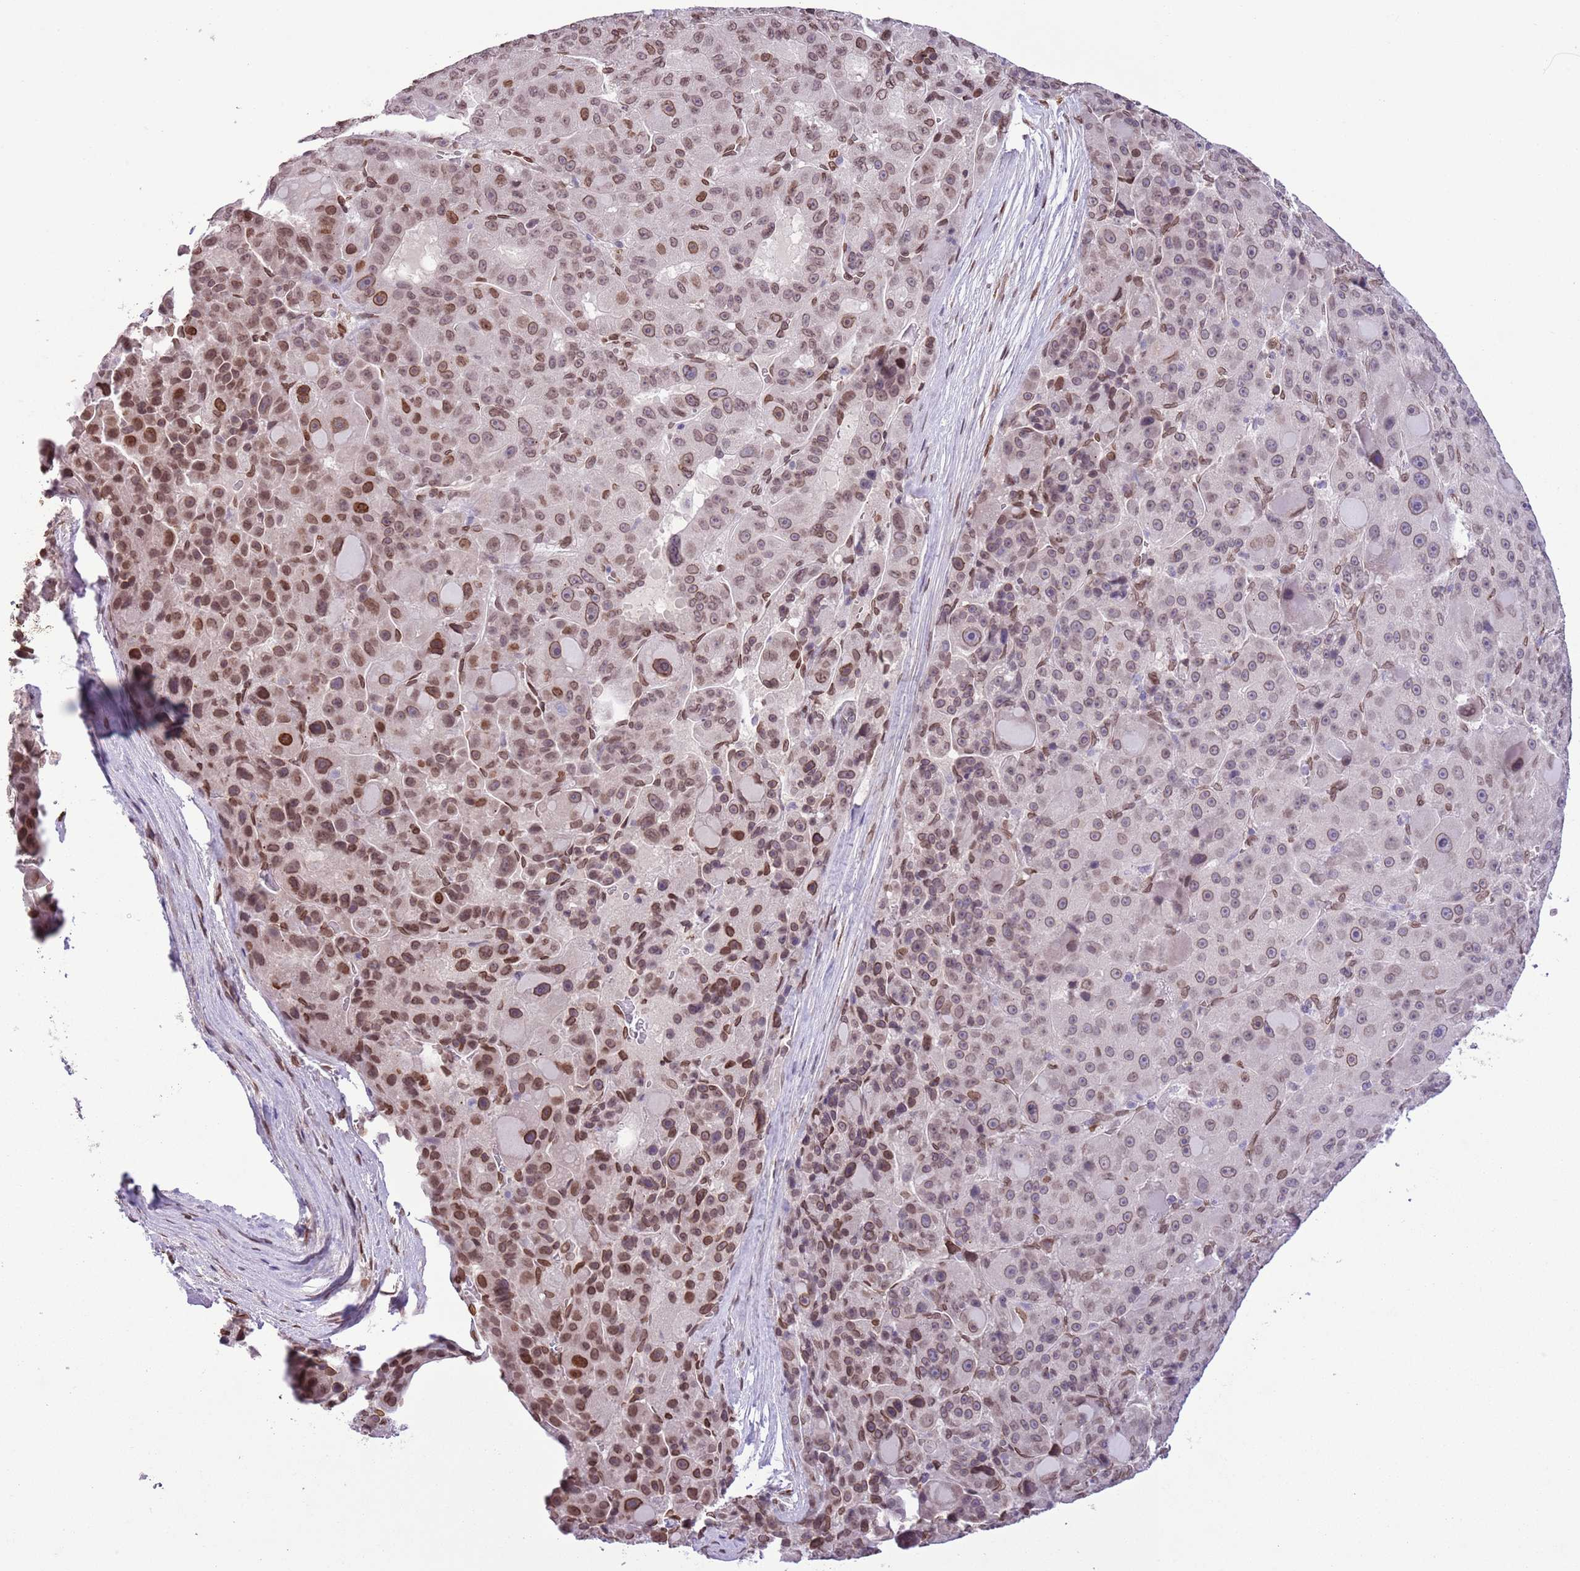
{"staining": {"intensity": "moderate", "quantity": ">75%", "location": "cytoplasmic/membranous,nuclear"}, "tissue": "liver cancer", "cell_type": "Tumor cells", "image_type": "cancer", "snomed": [{"axis": "morphology", "description": "Carcinoma, Hepatocellular, NOS"}, {"axis": "topography", "description": "Liver"}], "caption": "Immunohistochemistry photomicrograph of hepatocellular carcinoma (liver) stained for a protein (brown), which exhibits medium levels of moderate cytoplasmic/membranous and nuclear positivity in approximately >75% of tumor cells.", "gene": "ZGLP1", "patient": {"sex": "male", "age": 76}}